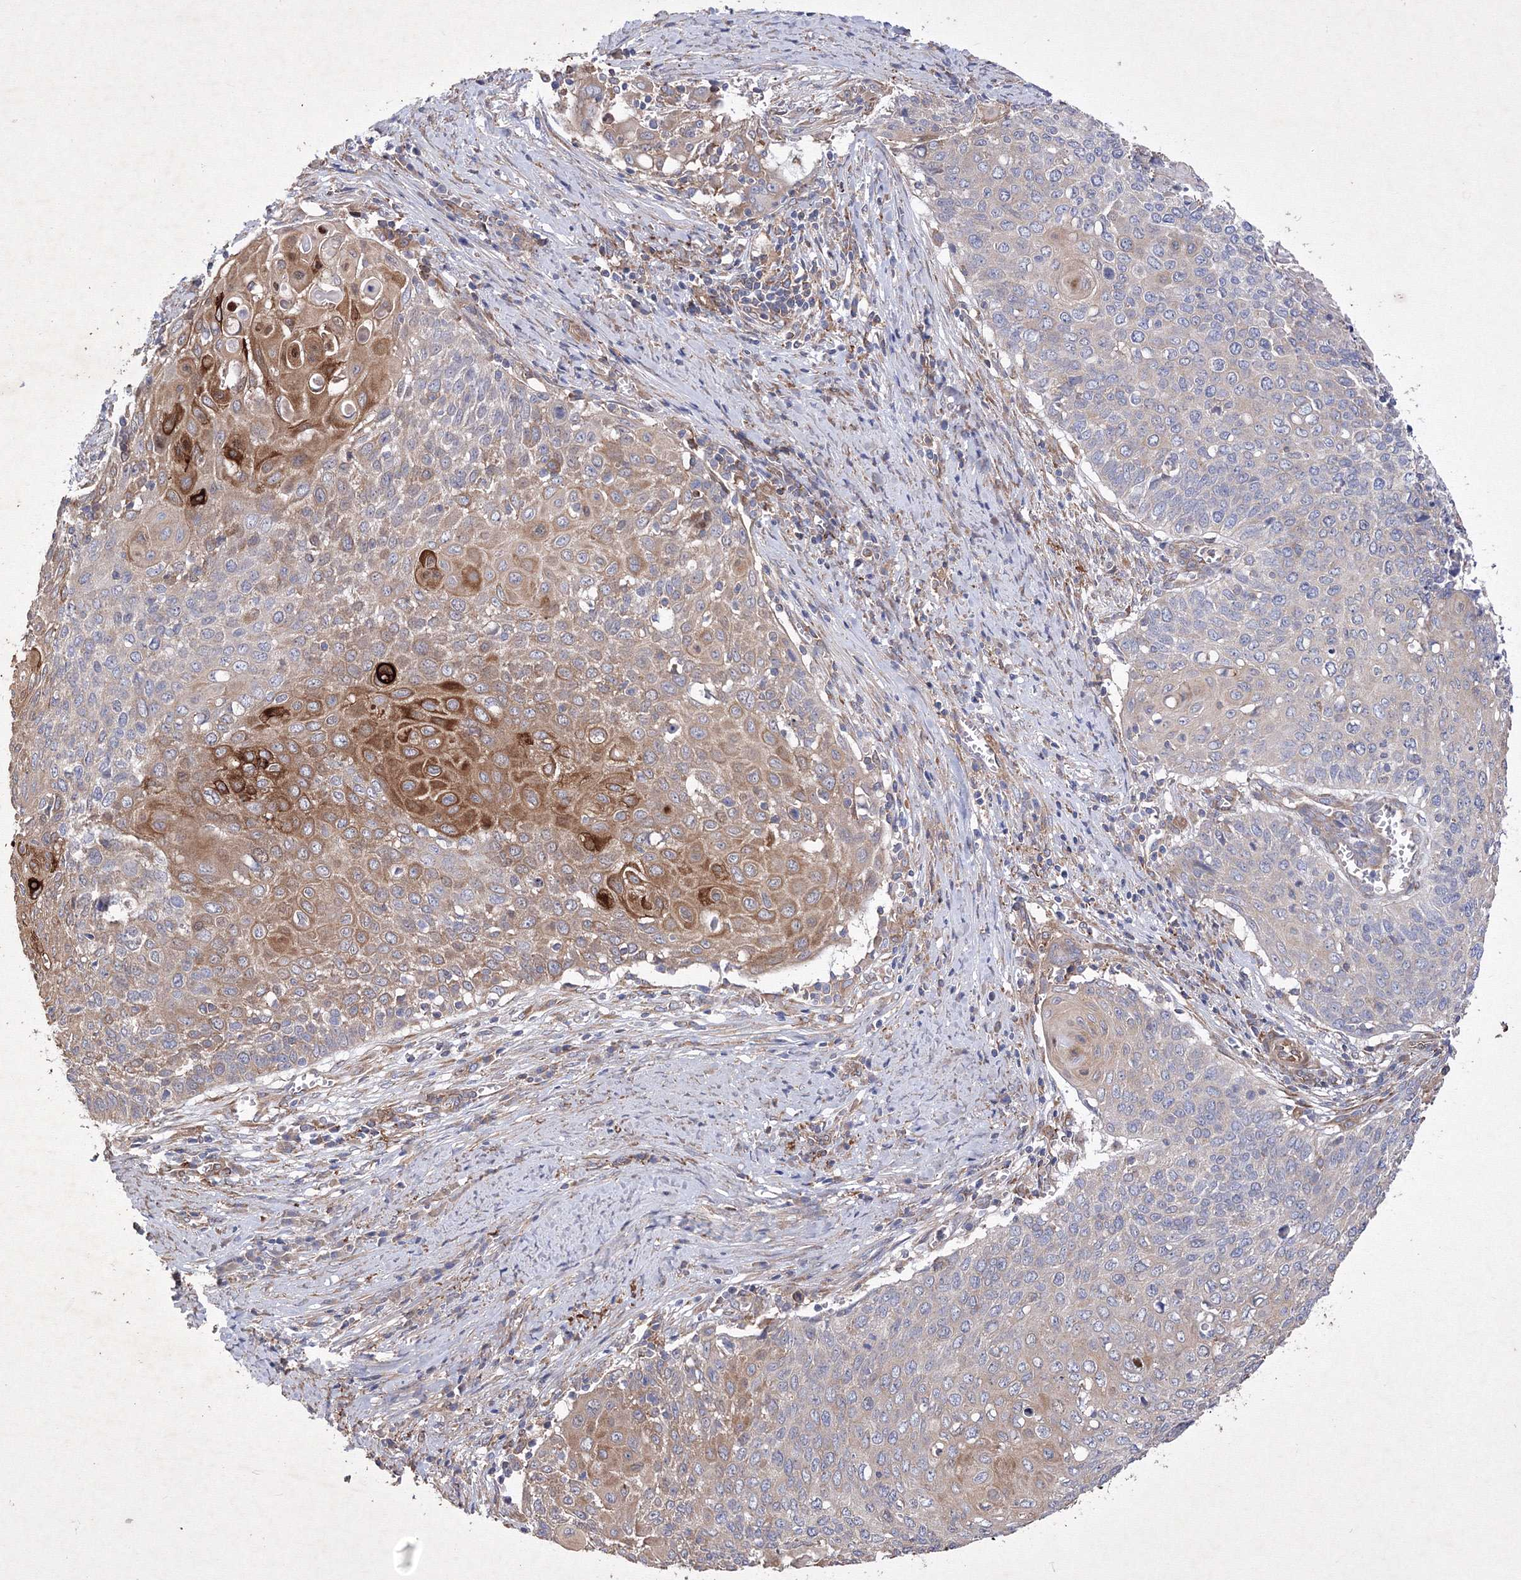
{"staining": {"intensity": "moderate", "quantity": "25%-75%", "location": "cytoplasmic/membranous"}, "tissue": "cervical cancer", "cell_type": "Tumor cells", "image_type": "cancer", "snomed": [{"axis": "morphology", "description": "Squamous cell carcinoma, NOS"}, {"axis": "topography", "description": "Cervix"}], "caption": "This histopathology image demonstrates IHC staining of cervical squamous cell carcinoma, with medium moderate cytoplasmic/membranous positivity in about 25%-75% of tumor cells.", "gene": "SNX18", "patient": {"sex": "female", "age": 39}}